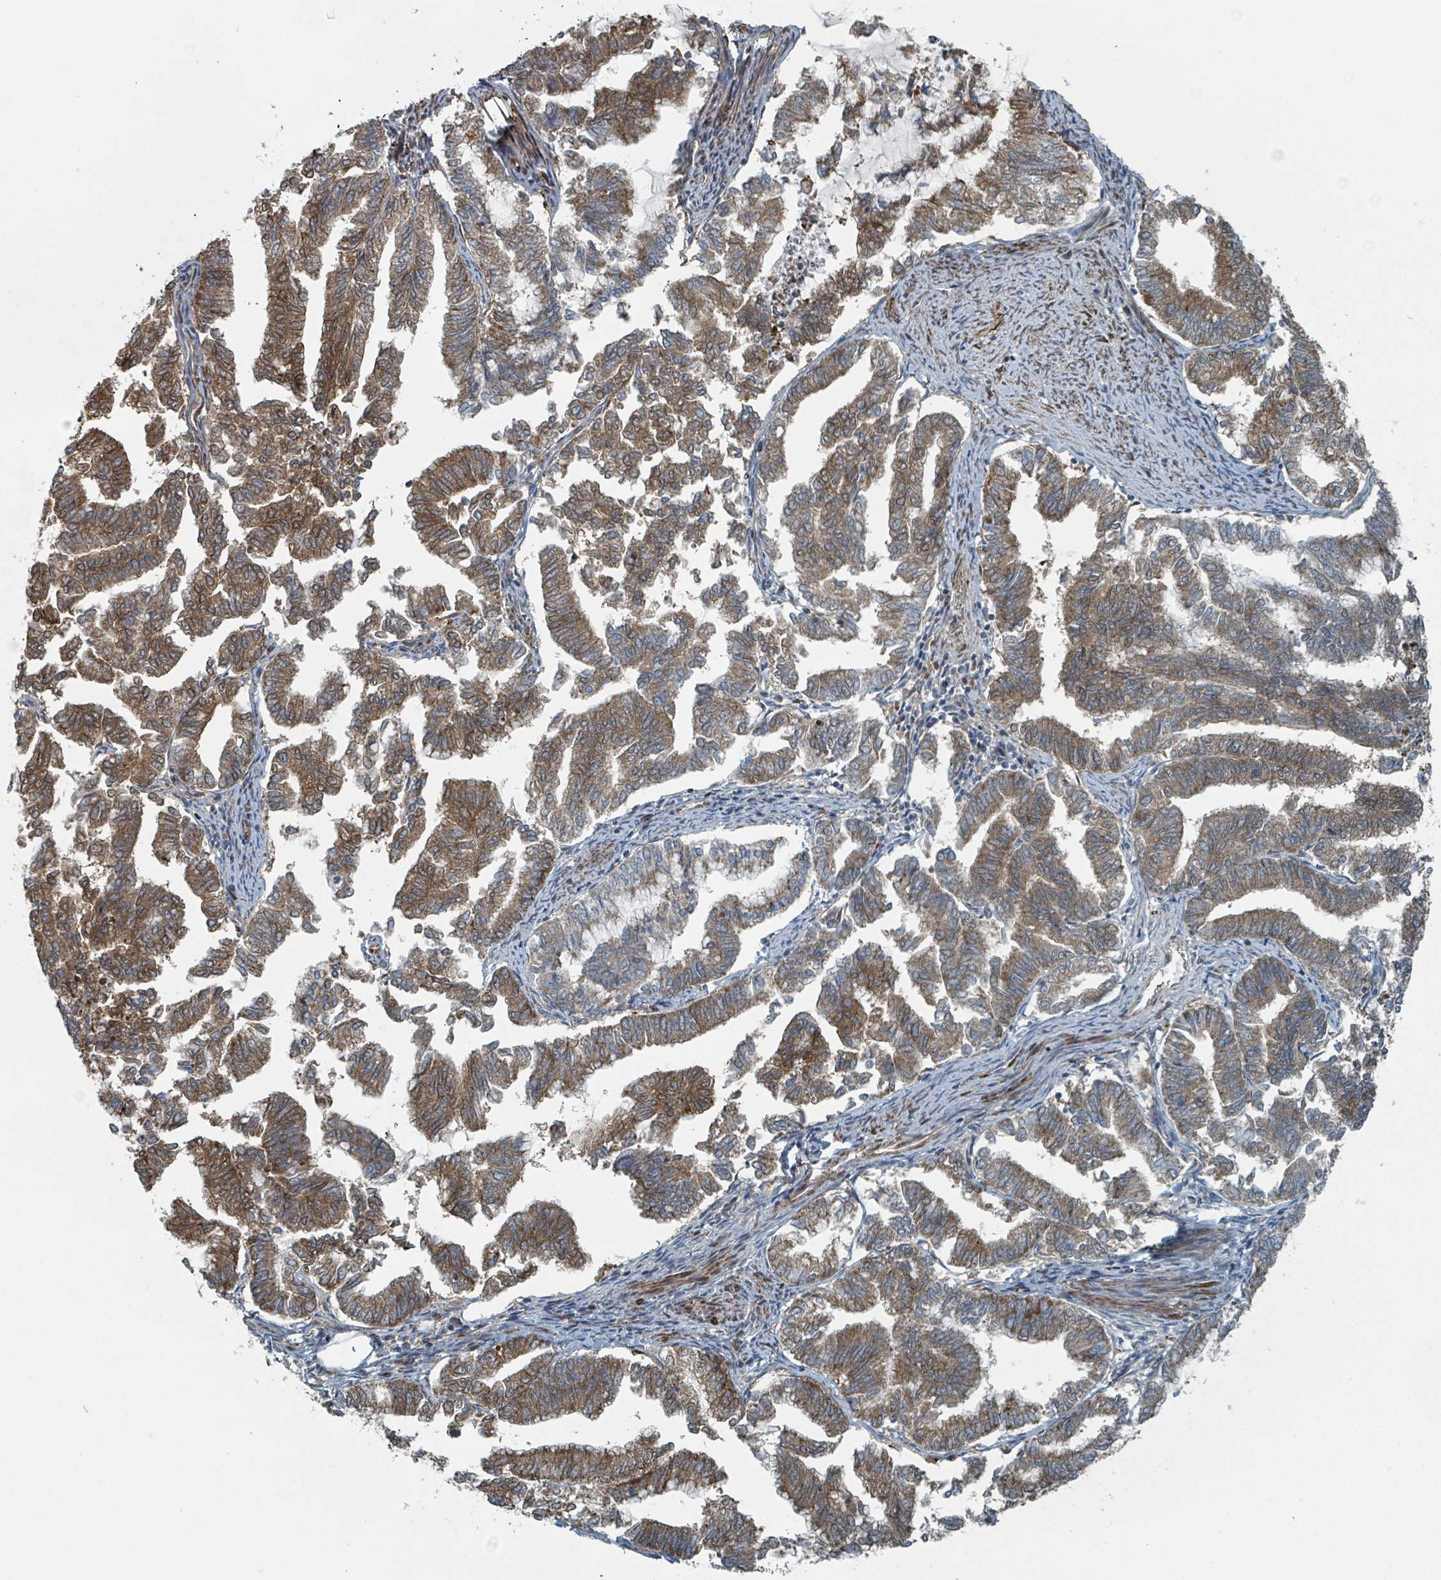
{"staining": {"intensity": "moderate", "quantity": ">75%", "location": "cytoplasmic/membranous"}, "tissue": "endometrial cancer", "cell_type": "Tumor cells", "image_type": "cancer", "snomed": [{"axis": "morphology", "description": "Adenocarcinoma, NOS"}, {"axis": "topography", "description": "Endometrium"}], "caption": "Immunohistochemical staining of human endometrial cancer displays moderate cytoplasmic/membranous protein expression in about >75% of tumor cells. (DAB (3,3'-diaminobenzidine) IHC with brightfield microscopy, high magnification).", "gene": "RHPN2", "patient": {"sex": "female", "age": 79}}